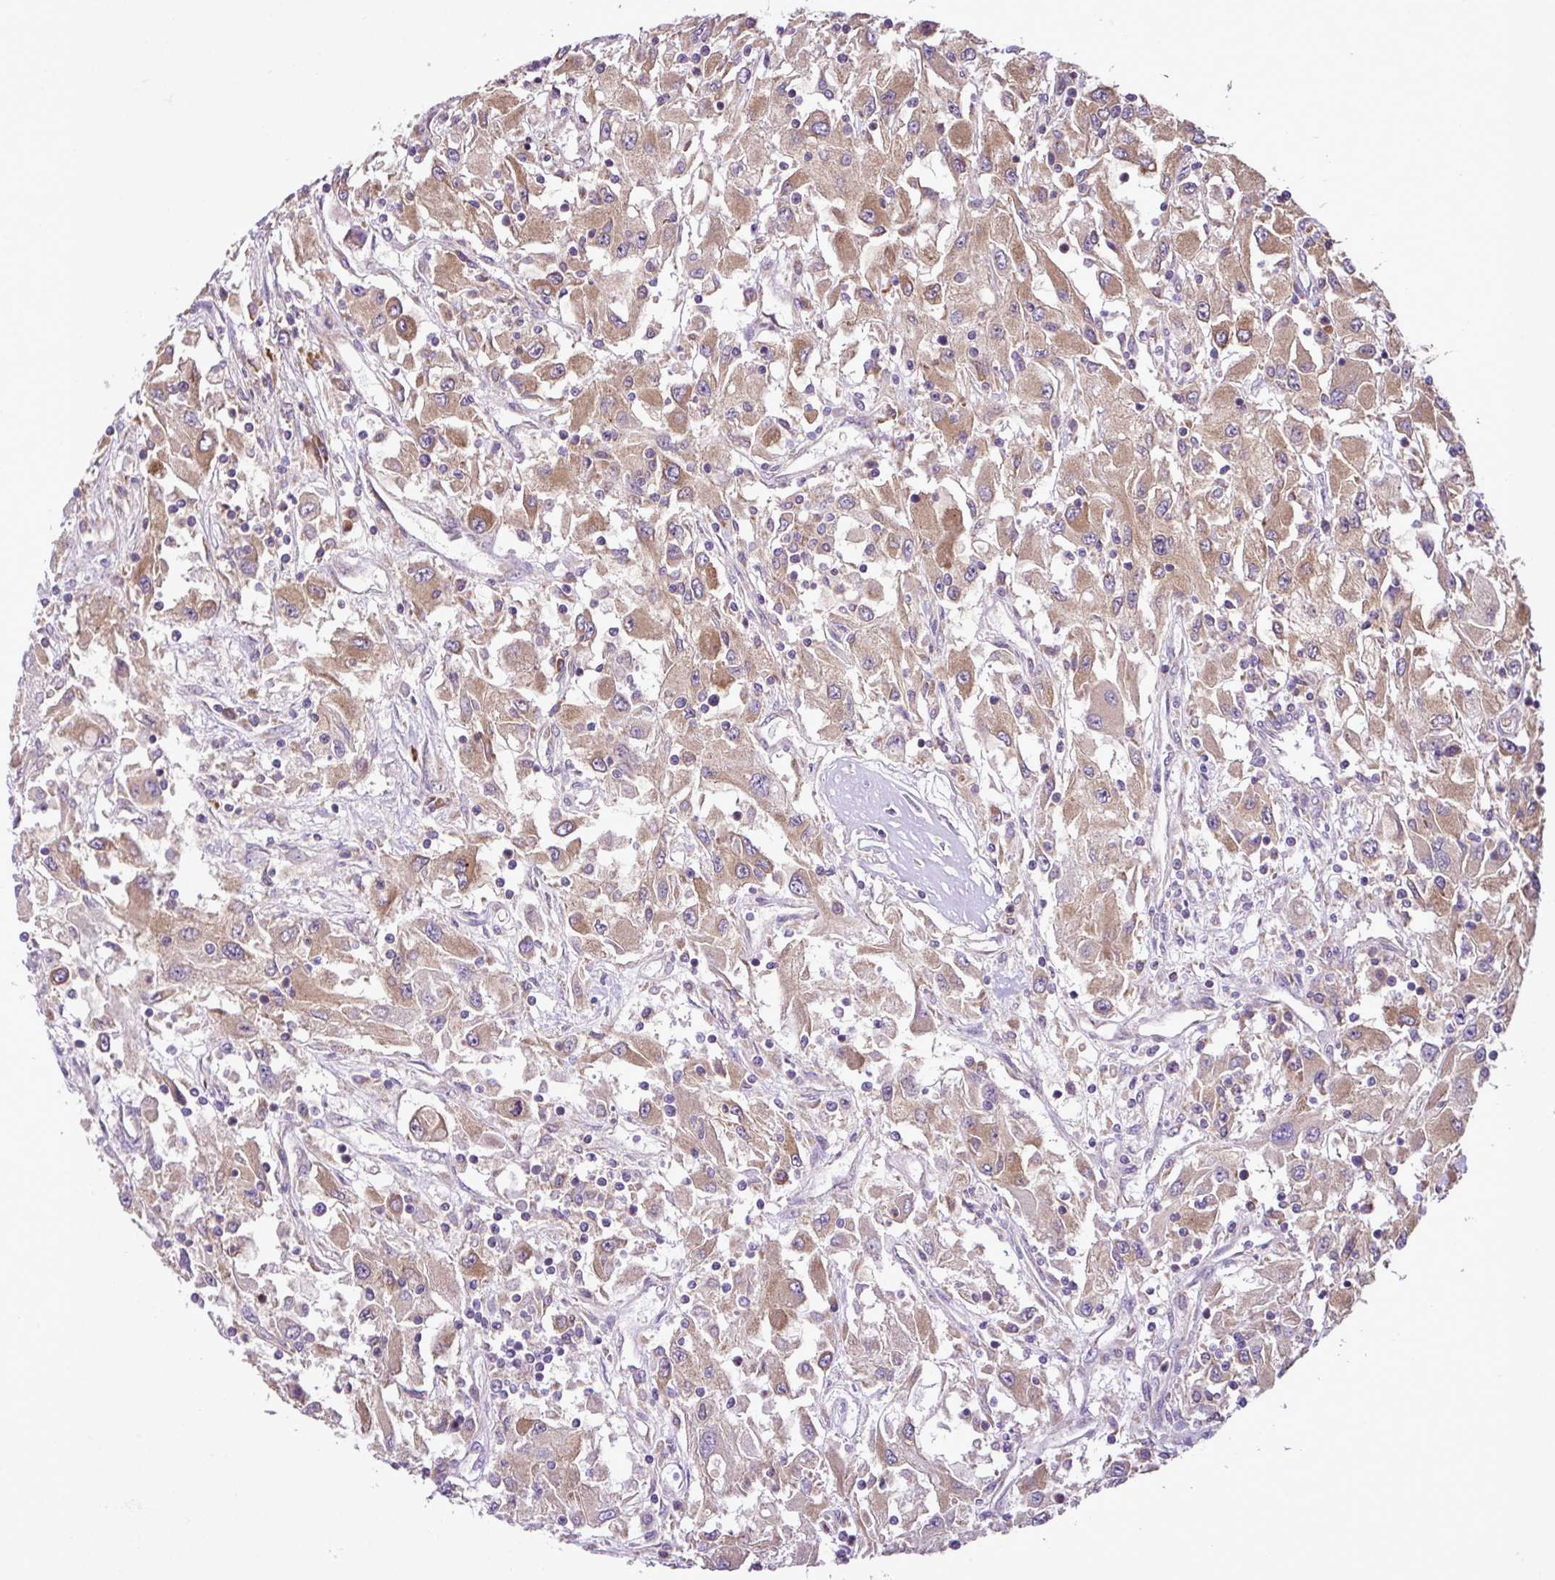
{"staining": {"intensity": "moderate", "quantity": ">75%", "location": "cytoplasmic/membranous"}, "tissue": "renal cancer", "cell_type": "Tumor cells", "image_type": "cancer", "snomed": [{"axis": "morphology", "description": "Adenocarcinoma, NOS"}, {"axis": "topography", "description": "Kidney"}], "caption": "Tumor cells reveal medium levels of moderate cytoplasmic/membranous expression in about >75% of cells in human renal adenocarcinoma.", "gene": "DLGAP4", "patient": {"sex": "female", "age": 67}}